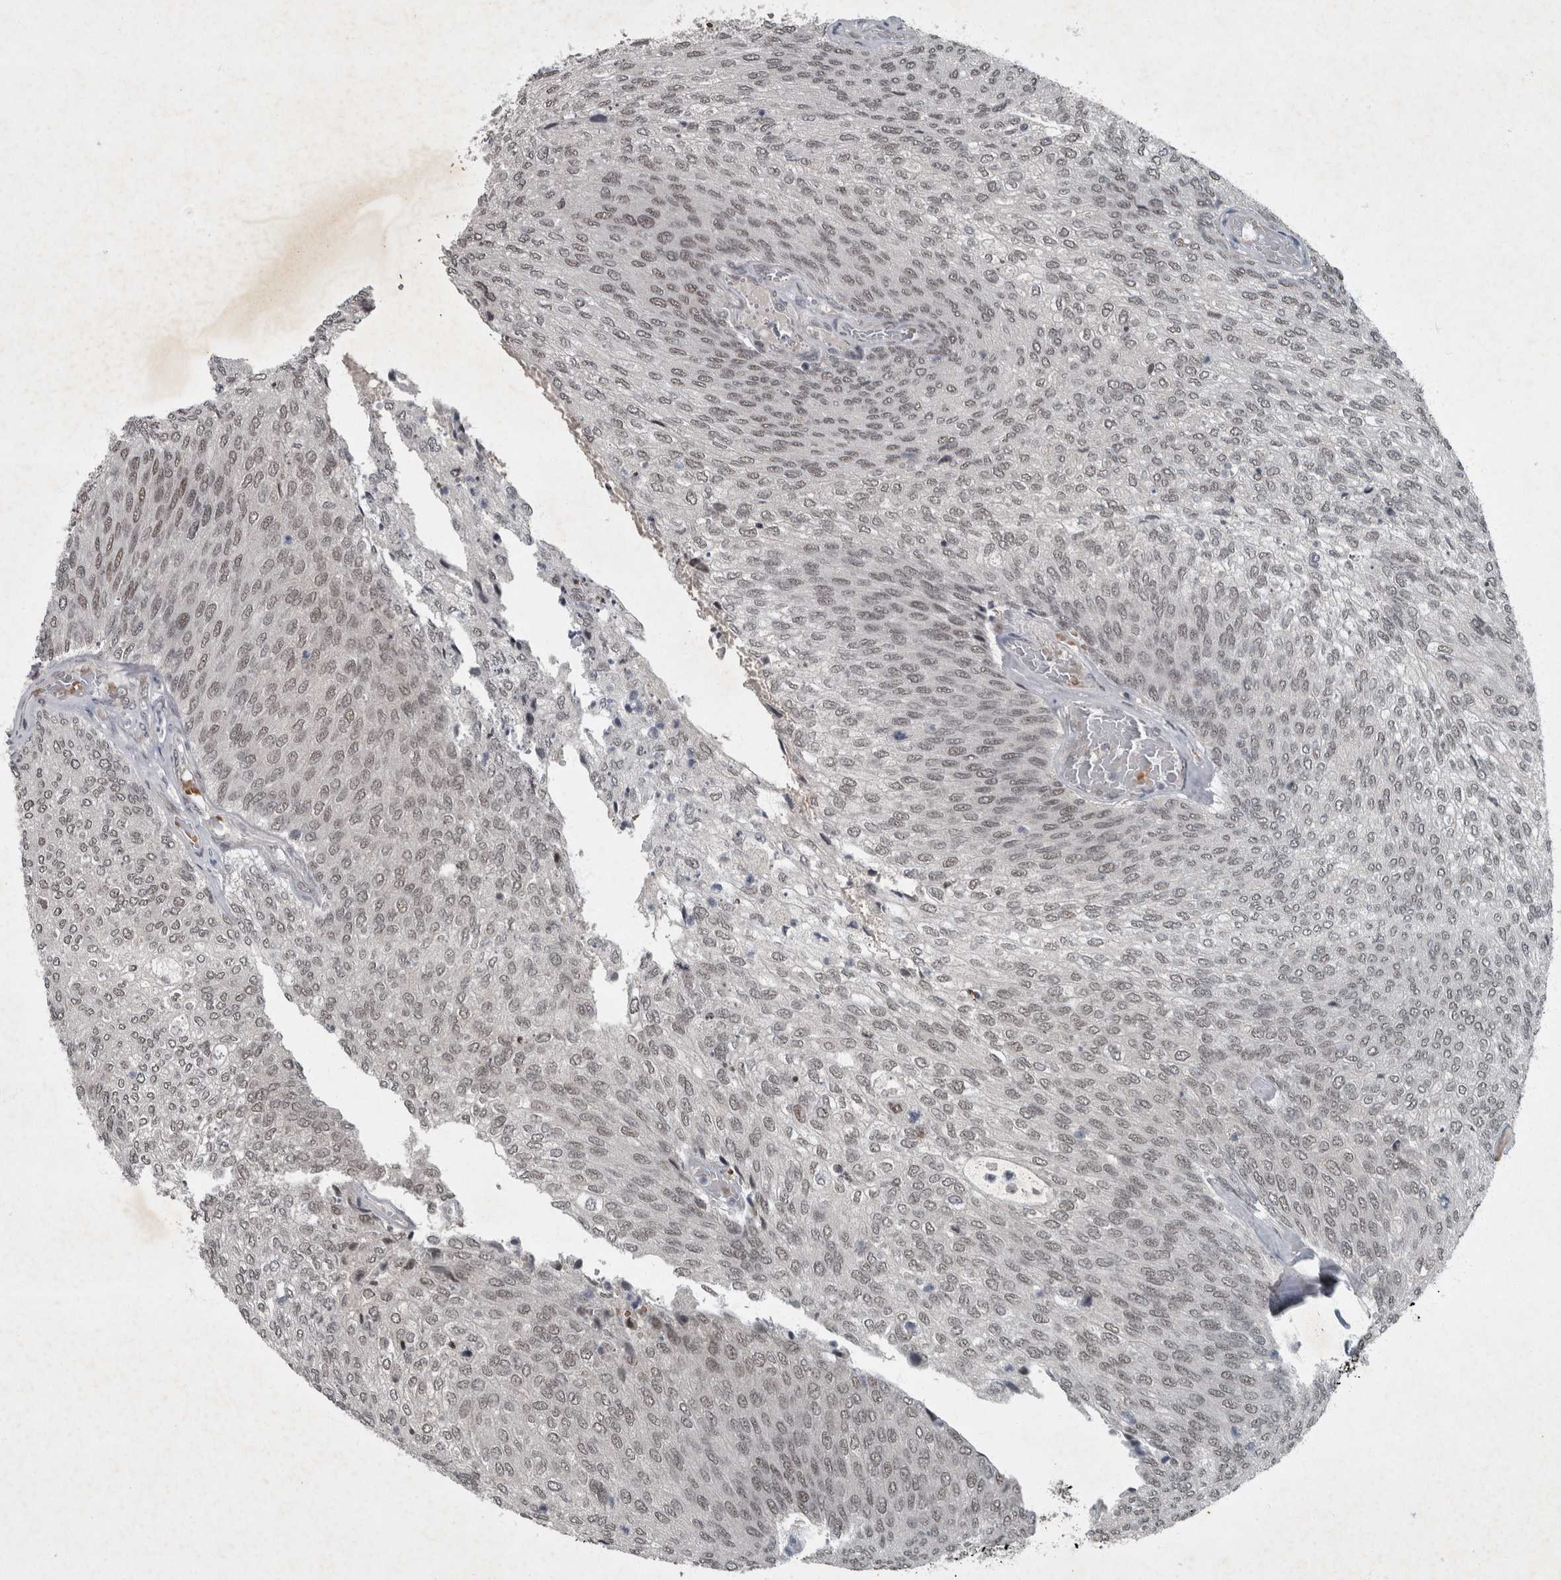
{"staining": {"intensity": "weak", "quantity": ">75%", "location": "nuclear"}, "tissue": "urothelial cancer", "cell_type": "Tumor cells", "image_type": "cancer", "snomed": [{"axis": "morphology", "description": "Urothelial carcinoma, Low grade"}, {"axis": "topography", "description": "Urinary bladder"}], "caption": "Urothelial cancer stained for a protein displays weak nuclear positivity in tumor cells.", "gene": "WDR33", "patient": {"sex": "female", "age": 79}}